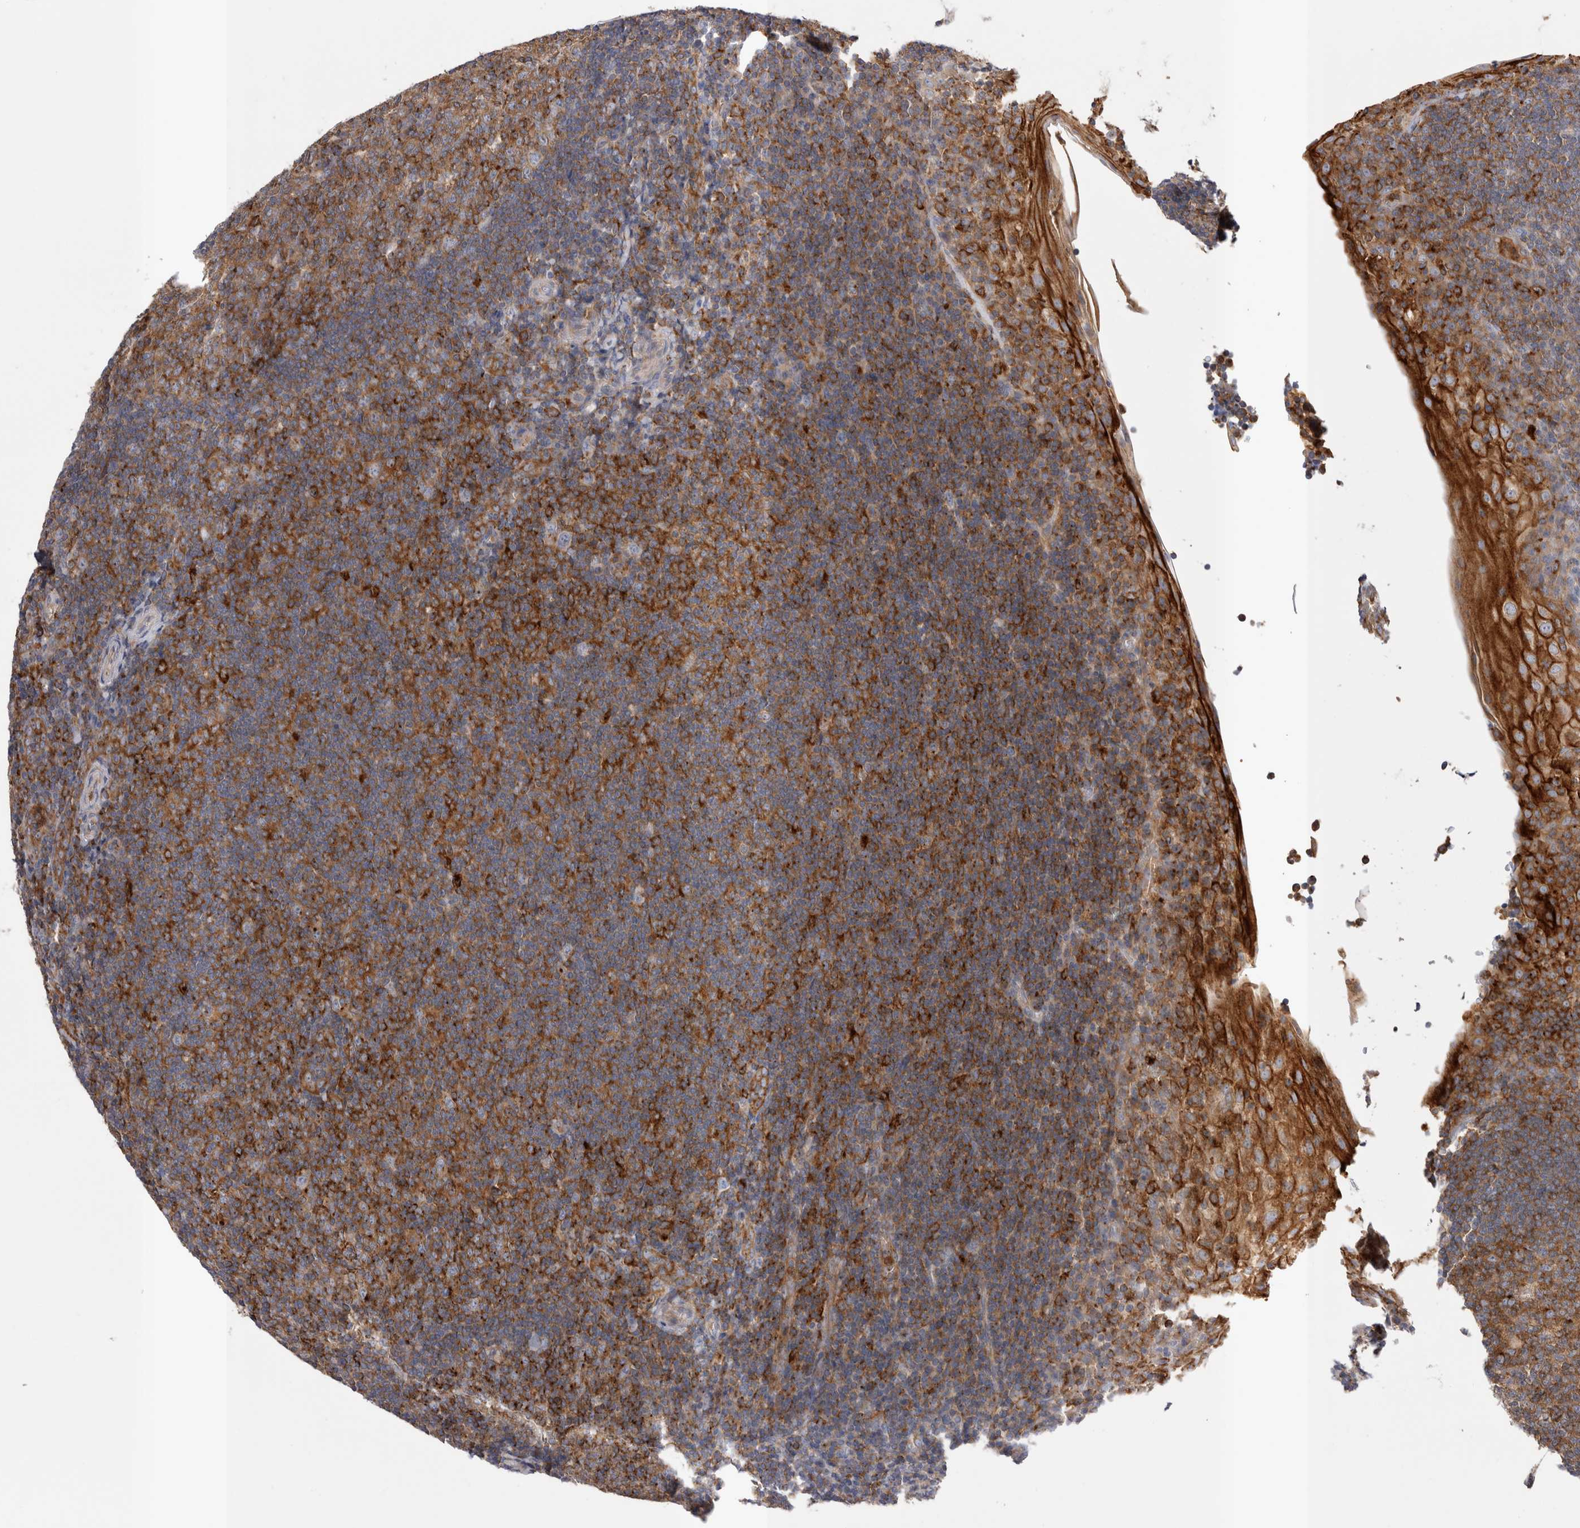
{"staining": {"intensity": "moderate", "quantity": ">75%", "location": "cytoplasmic/membranous"}, "tissue": "tonsil", "cell_type": "Germinal center cells", "image_type": "normal", "snomed": [{"axis": "morphology", "description": "Normal tissue, NOS"}, {"axis": "topography", "description": "Tonsil"}], "caption": "Tonsil was stained to show a protein in brown. There is medium levels of moderate cytoplasmic/membranous expression in about >75% of germinal center cells.", "gene": "RAB11FIP1", "patient": {"sex": "male", "age": 37}}